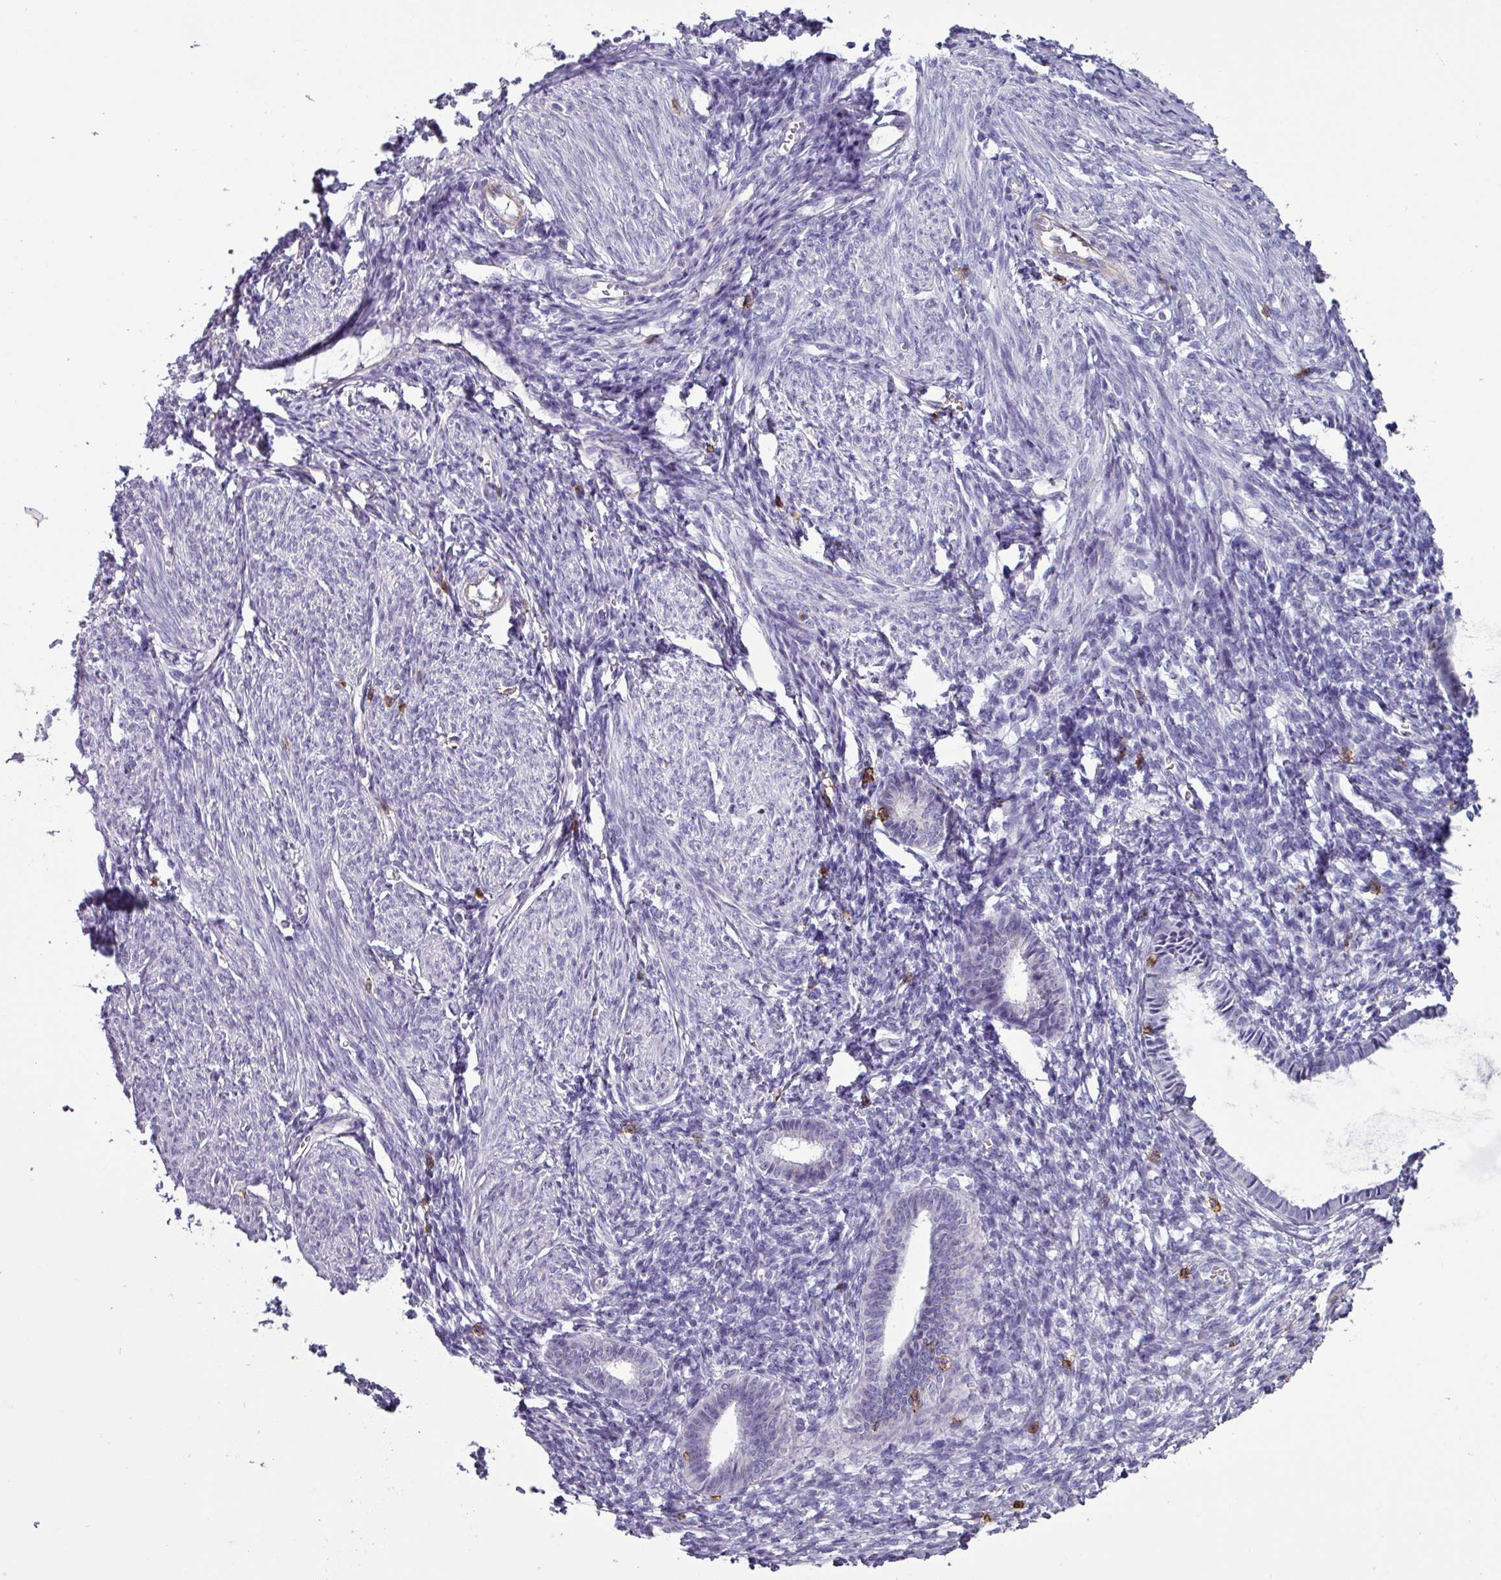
{"staining": {"intensity": "negative", "quantity": "none", "location": "none"}, "tissue": "endometrium", "cell_type": "Cells in endometrial stroma", "image_type": "normal", "snomed": [{"axis": "morphology", "description": "Normal tissue, NOS"}, {"axis": "morphology", "description": "Adenocarcinoma, NOS"}, {"axis": "topography", "description": "Endometrium"}], "caption": "IHC image of normal endometrium: endometrium stained with DAB (3,3'-diaminobenzidine) shows no significant protein expression in cells in endometrial stroma.", "gene": "CD8A", "patient": {"sex": "female", "age": 57}}